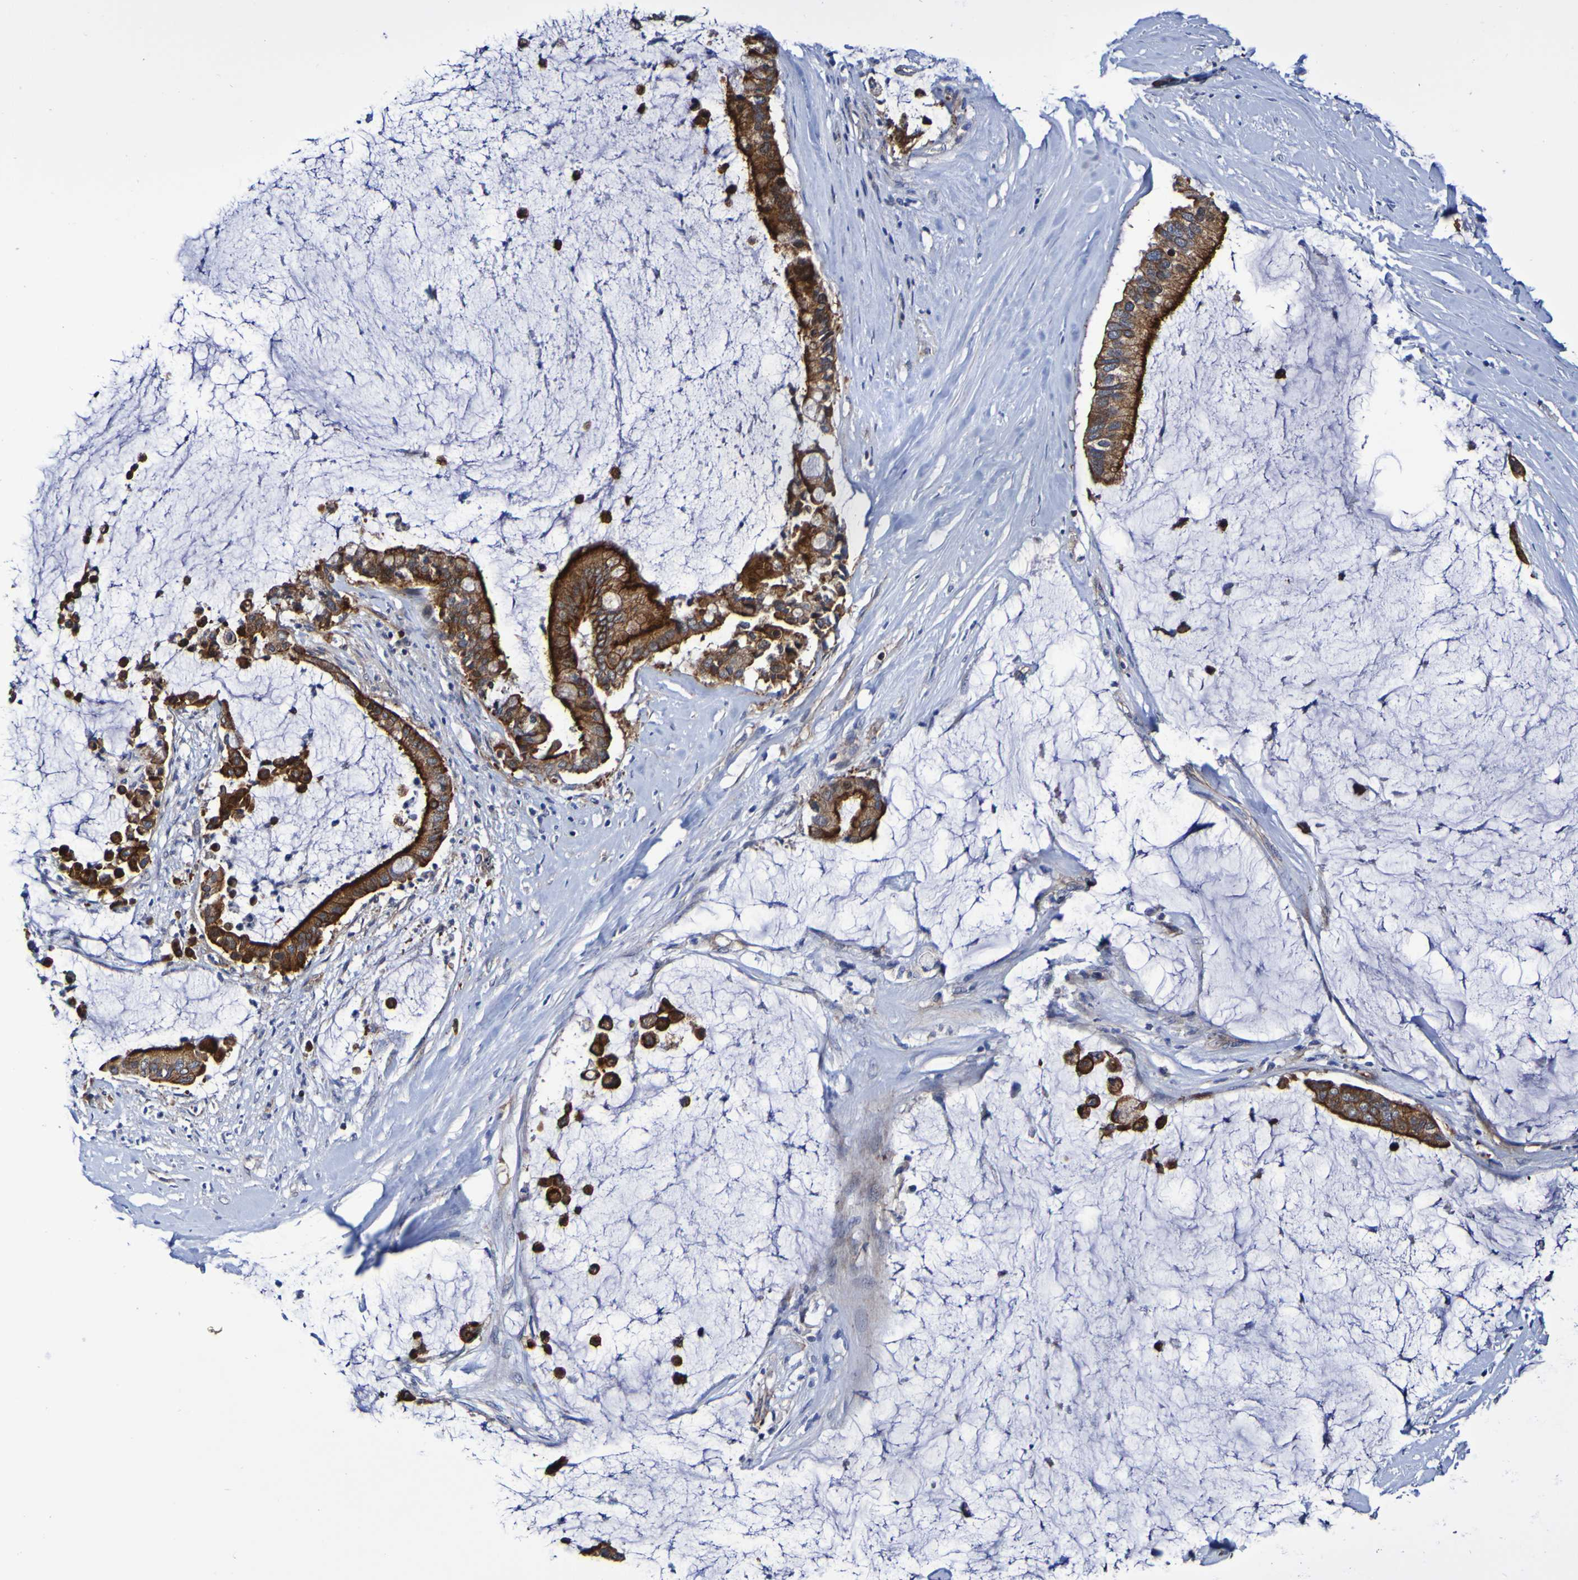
{"staining": {"intensity": "strong", "quantity": ">75%", "location": "cytoplasmic/membranous"}, "tissue": "pancreatic cancer", "cell_type": "Tumor cells", "image_type": "cancer", "snomed": [{"axis": "morphology", "description": "Adenocarcinoma, NOS"}, {"axis": "topography", "description": "Pancreas"}], "caption": "A high amount of strong cytoplasmic/membranous expression is present in approximately >75% of tumor cells in pancreatic cancer (adenocarcinoma) tissue. (Stains: DAB (3,3'-diaminobenzidine) in brown, nuclei in blue, Microscopy: brightfield microscopy at high magnification).", "gene": "GJB1", "patient": {"sex": "male", "age": 41}}